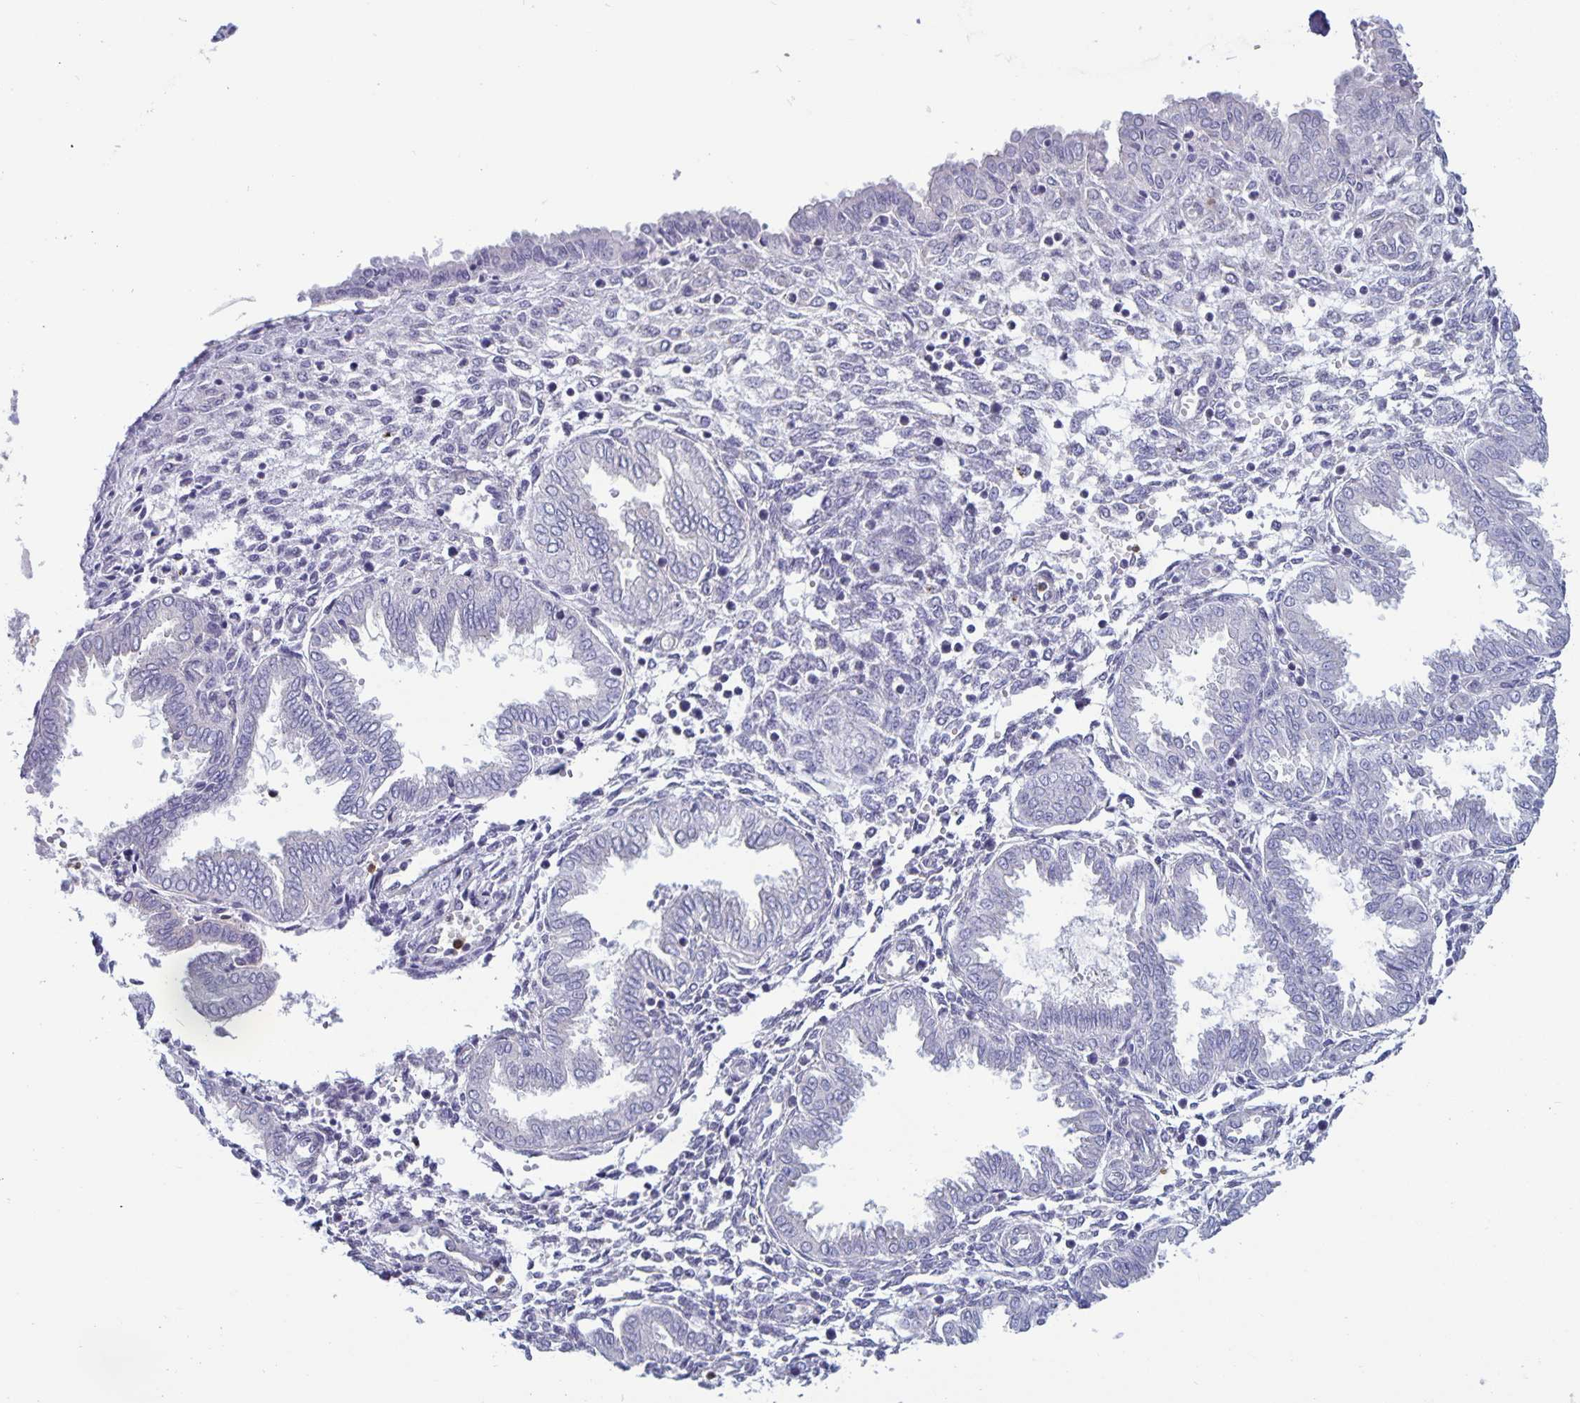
{"staining": {"intensity": "negative", "quantity": "none", "location": "none"}, "tissue": "endometrium", "cell_type": "Cells in endometrial stroma", "image_type": "normal", "snomed": [{"axis": "morphology", "description": "Normal tissue, NOS"}, {"axis": "topography", "description": "Endometrium"}], "caption": "The image reveals no significant positivity in cells in endometrial stroma of endometrium. Brightfield microscopy of IHC stained with DAB (brown) and hematoxylin (blue), captured at high magnification.", "gene": "PLCB3", "patient": {"sex": "female", "age": 33}}